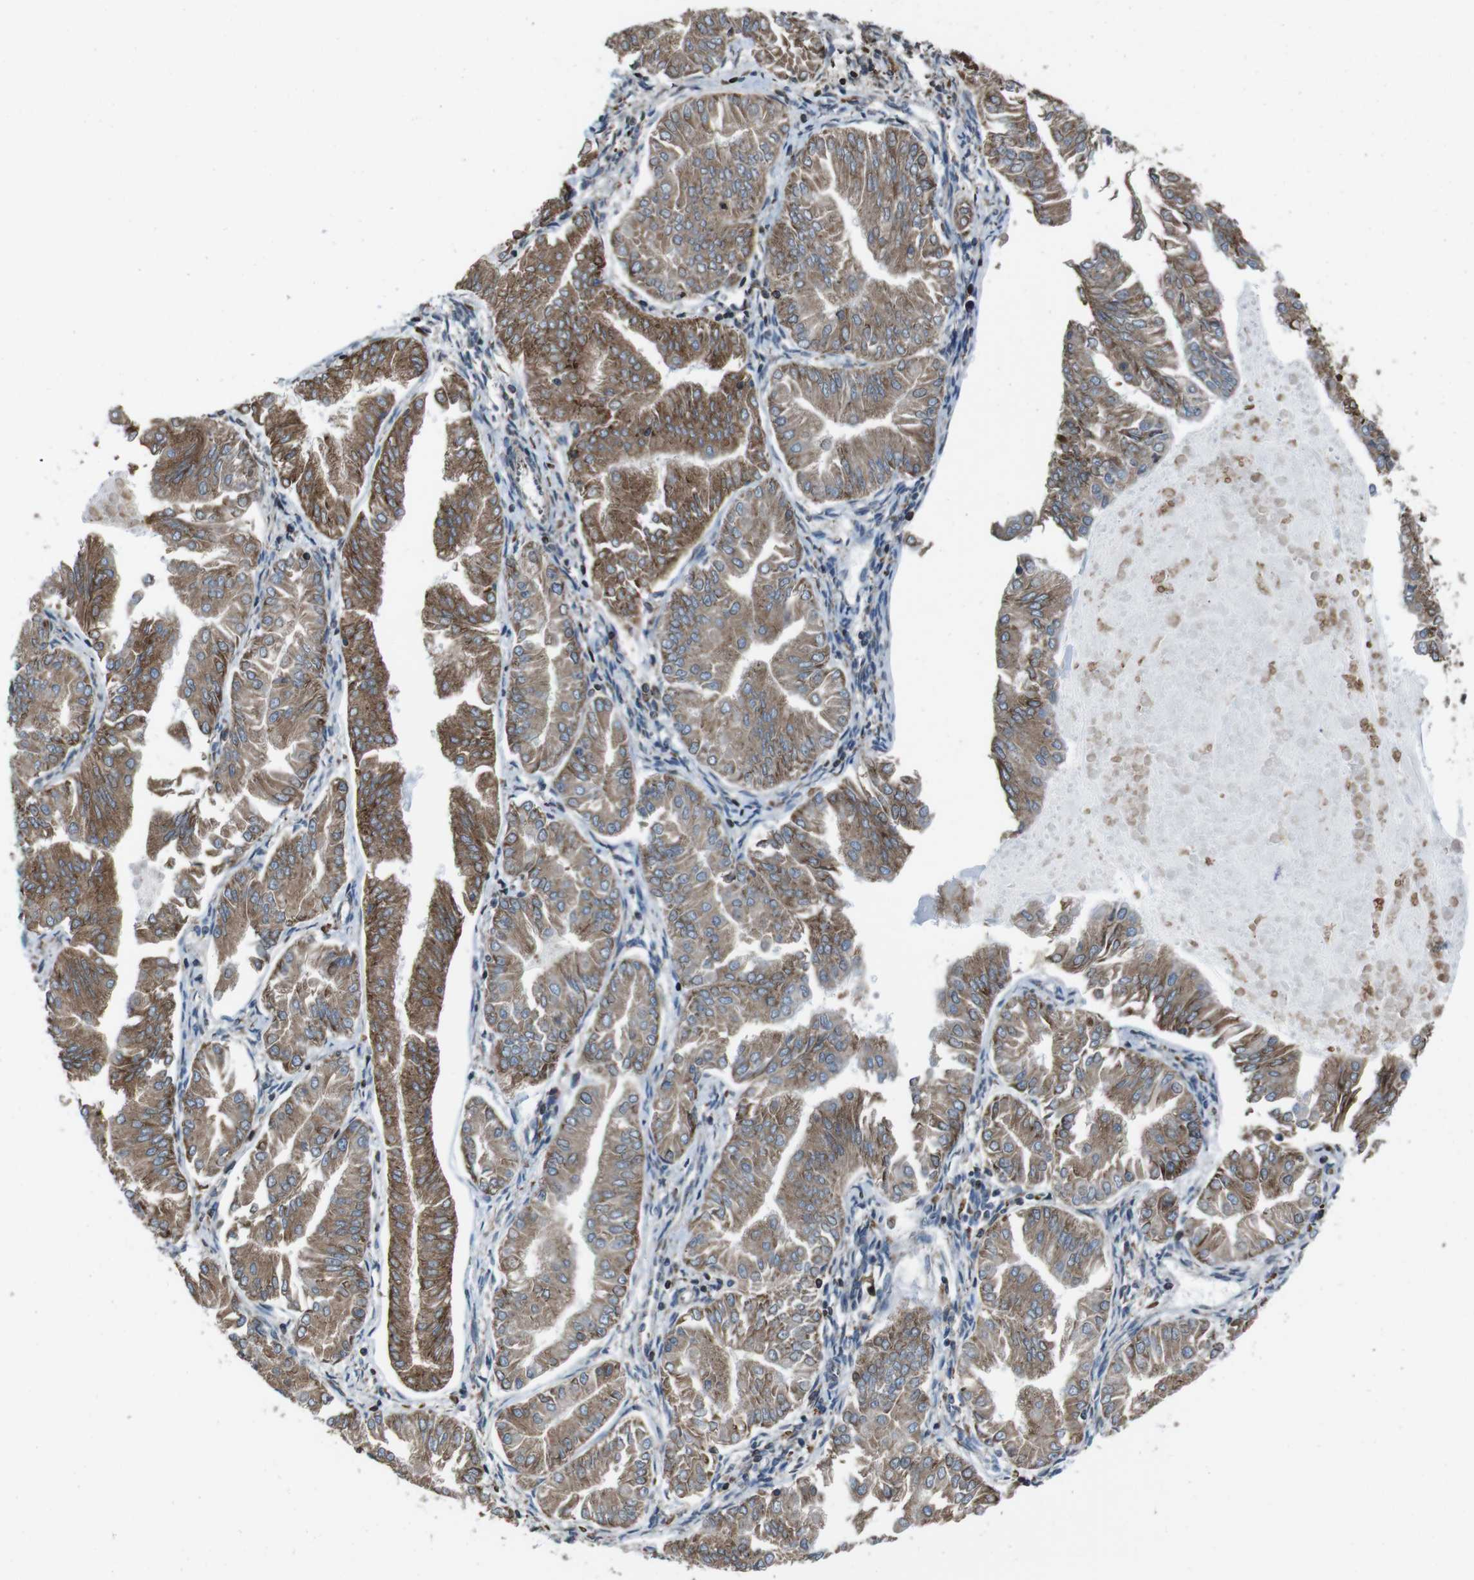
{"staining": {"intensity": "moderate", "quantity": ">75%", "location": "cytoplasmic/membranous"}, "tissue": "endometrial cancer", "cell_type": "Tumor cells", "image_type": "cancer", "snomed": [{"axis": "morphology", "description": "Adenocarcinoma, NOS"}, {"axis": "topography", "description": "Endometrium"}], "caption": "A medium amount of moderate cytoplasmic/membranous expression is appreciated in about >75% of tumor cells in endometrial adenocarcinoma tissue. (brown staining indicates protein expression, while blue staining denotes nuclei).", "gene": "APMAP", "patient": {"sex": "female", "age": 53}}